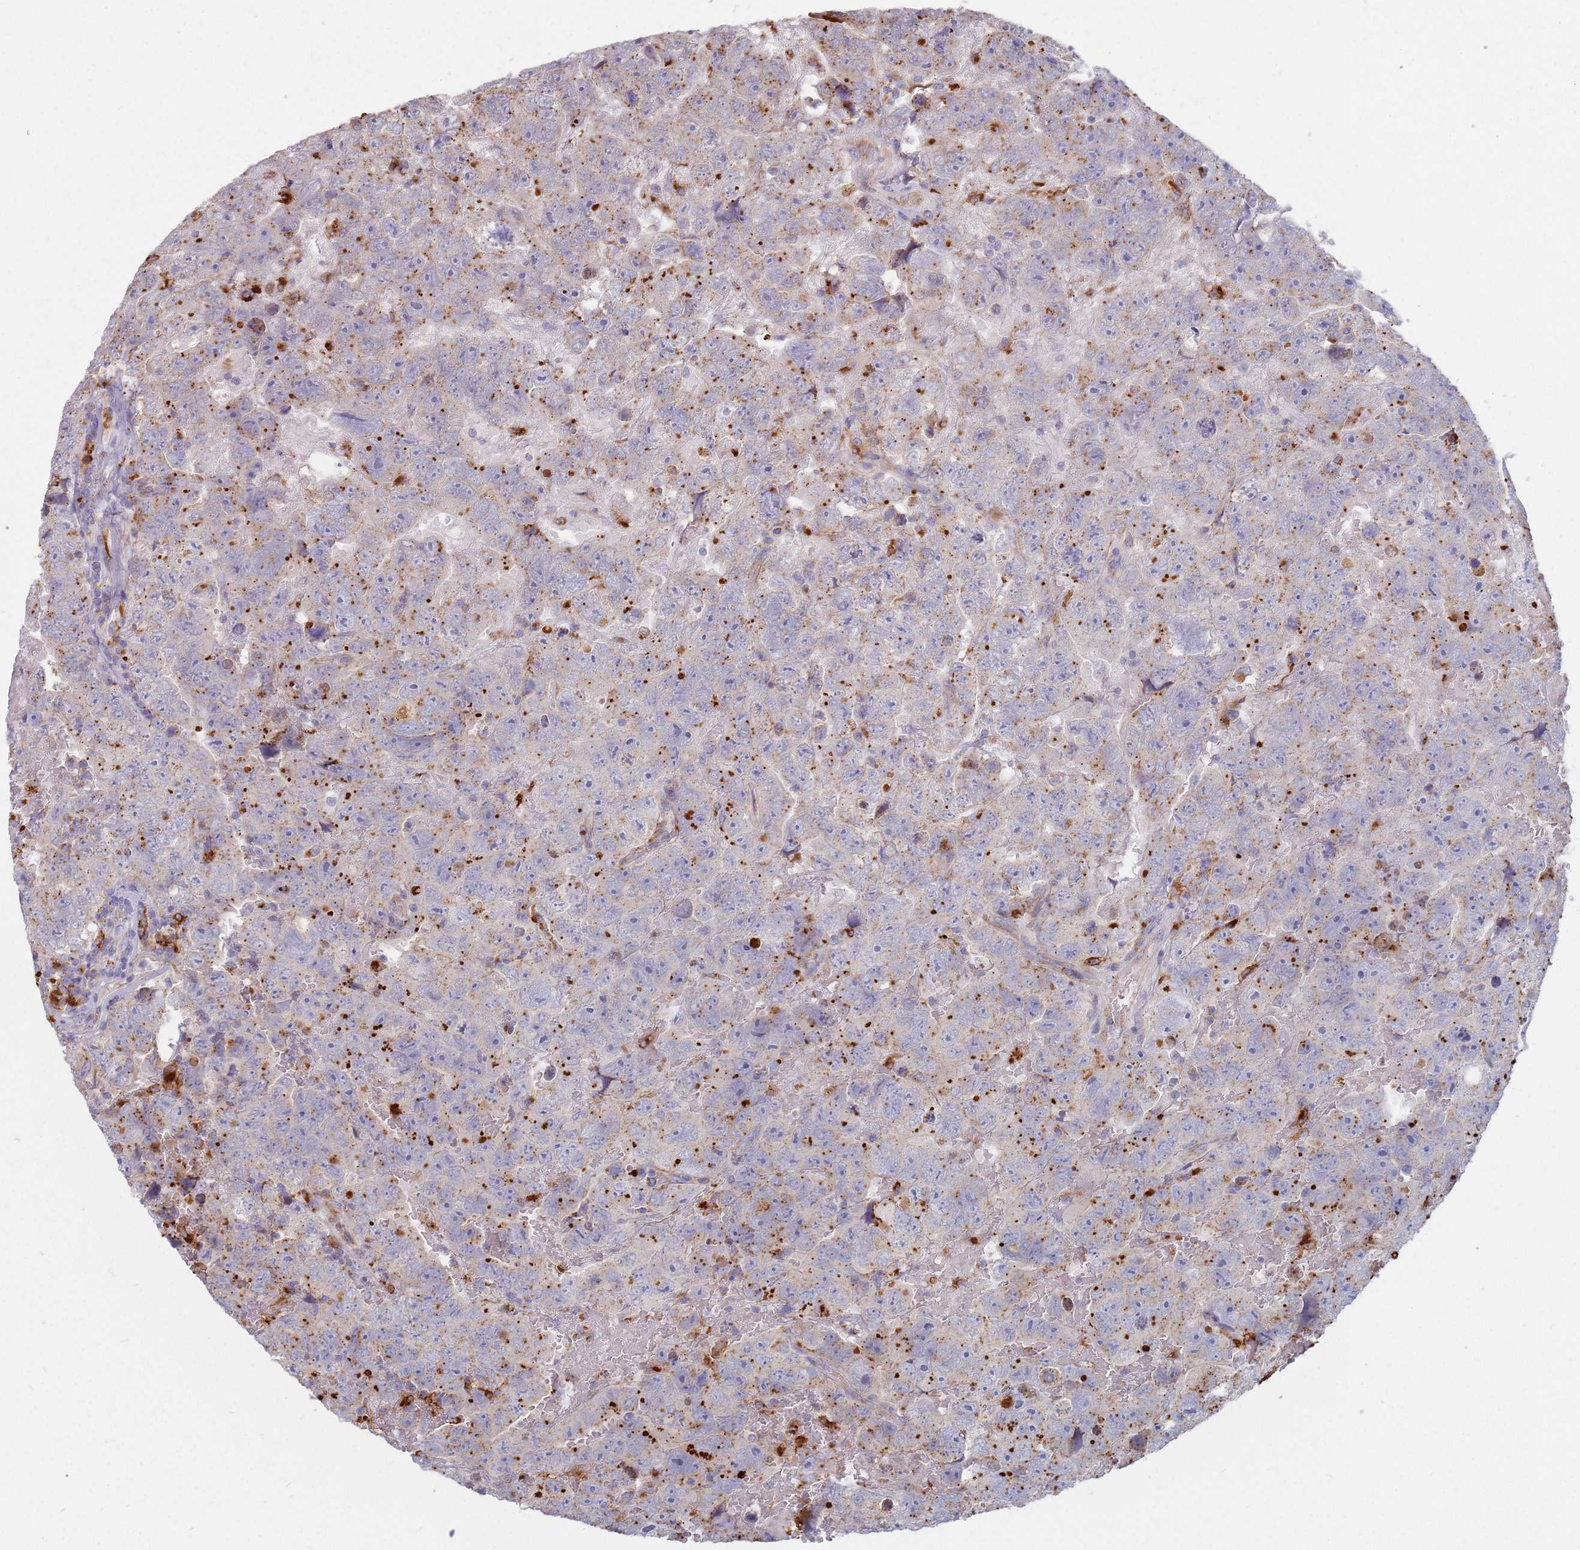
{"staining": {"intensity": "moderate", "quantity": "<25%", "location": "cytoplasmic/membranous"}, "tissue": "testis cancer", "cell_type": "Tumor cells", "image_type": "cancer", "snomed": [{"axis": "morphology", "description": "Carcinoma, Embryonal, NOS"}, {"axis": "topography", "description": "Testis"}], "caption": "Human testis cancer stained with a brown dye demonstrates moderate cytoplasmic/membranous positive expression in about <25% of tumor cells.", "gene": "TMEM229B", "patient": {"sex": "male", "age": 45}}